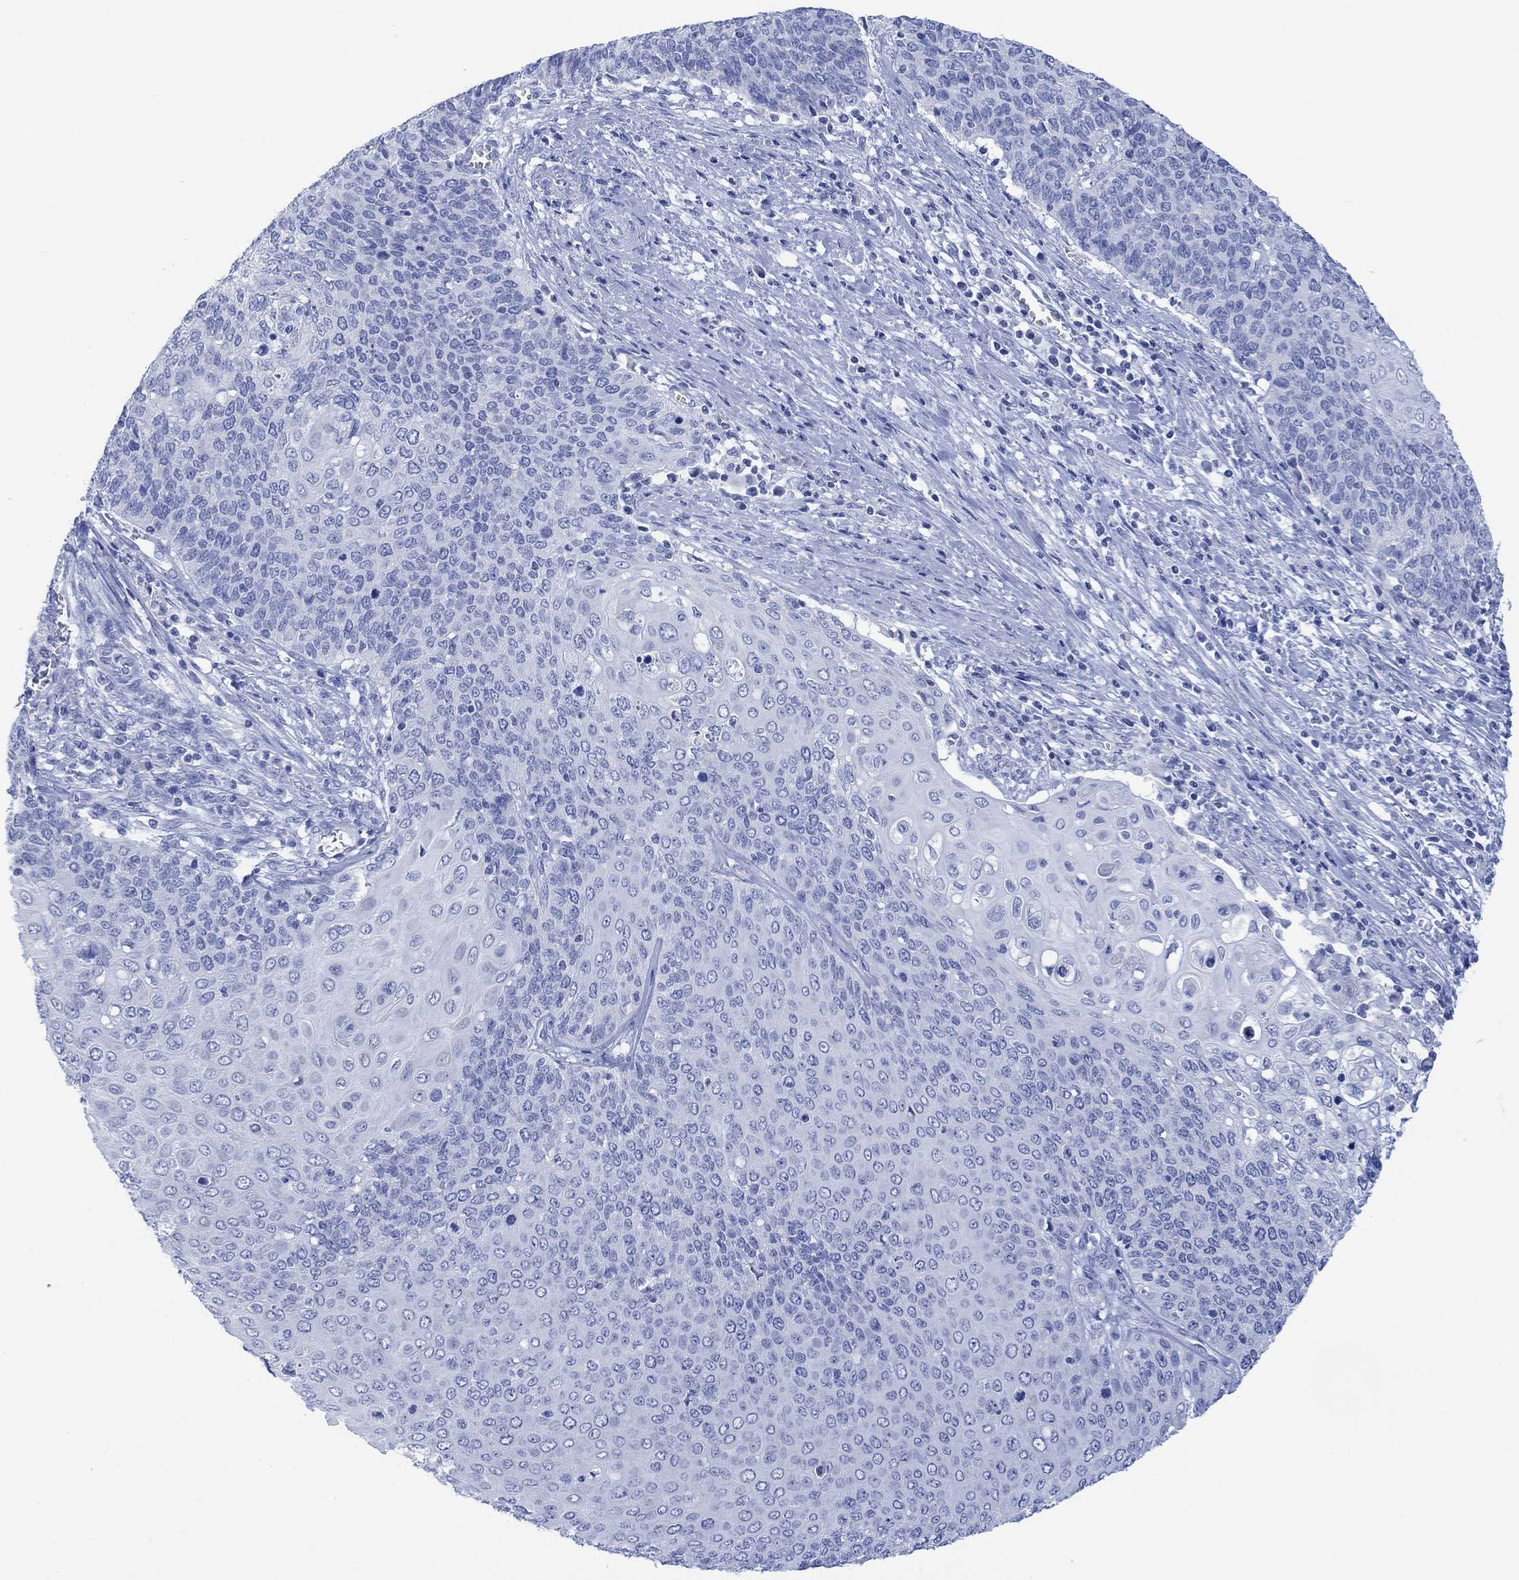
{"staining": {"intensity": "negative", "quantity": "none", "location": "none"}, "tissue": "cervical cancer", "cell_type": "Tumor cells", "image_type": "cancer", "snomed": [{"axis": "morphology", "description": "Squamous cell carcinoma, NOS"}, {"axis": "topography", "description": "Cervix"}], "caption": "This is an immunohistochemistry histopathology image of human cervical cancer (squamous cell carcinoma). There is no expression in tumor cells.", "gene": "CALCA", "patient": {"sex": "female", "age": 39}}